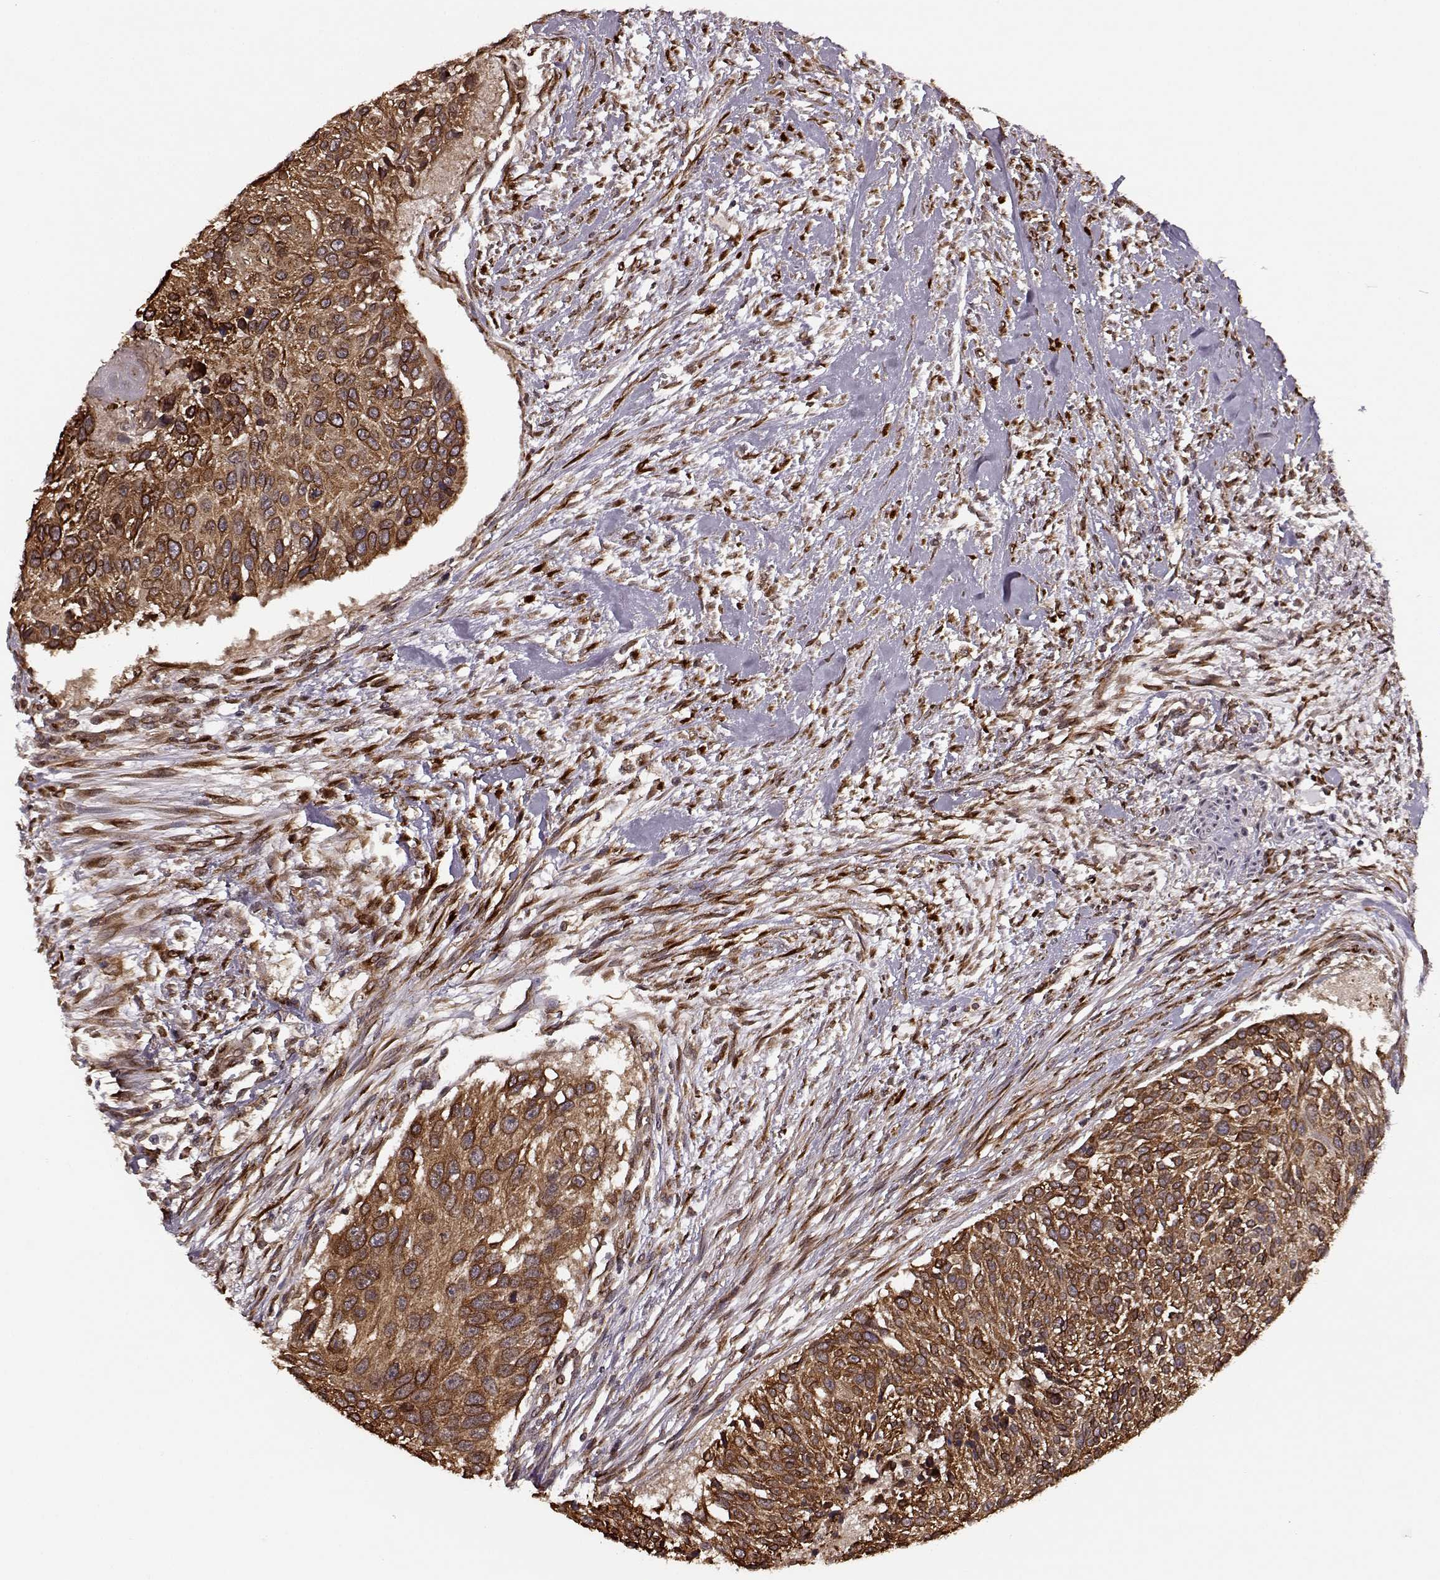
{"staining": {"intensity": "strong", "quantity": ">75%", "location": "cytoplasmic/membranous"}, "tissue": "urothelial cancer", "cell_type": "Tumor cells", "image_type": "cancer", "snomed": [{"axis": "morphology", "description": "Urothelial carcinoma, NOS"}, {"axis": "topography", "description": "Urinary bladder"}], "caption": "Protein analysis of transitional cell carcinoma tissue displays strong cytoplasmic/membranous staining in about >75% of tumor cells.", "gene": "YIPF5", "patient": {"sex": "male", "age": 55}}